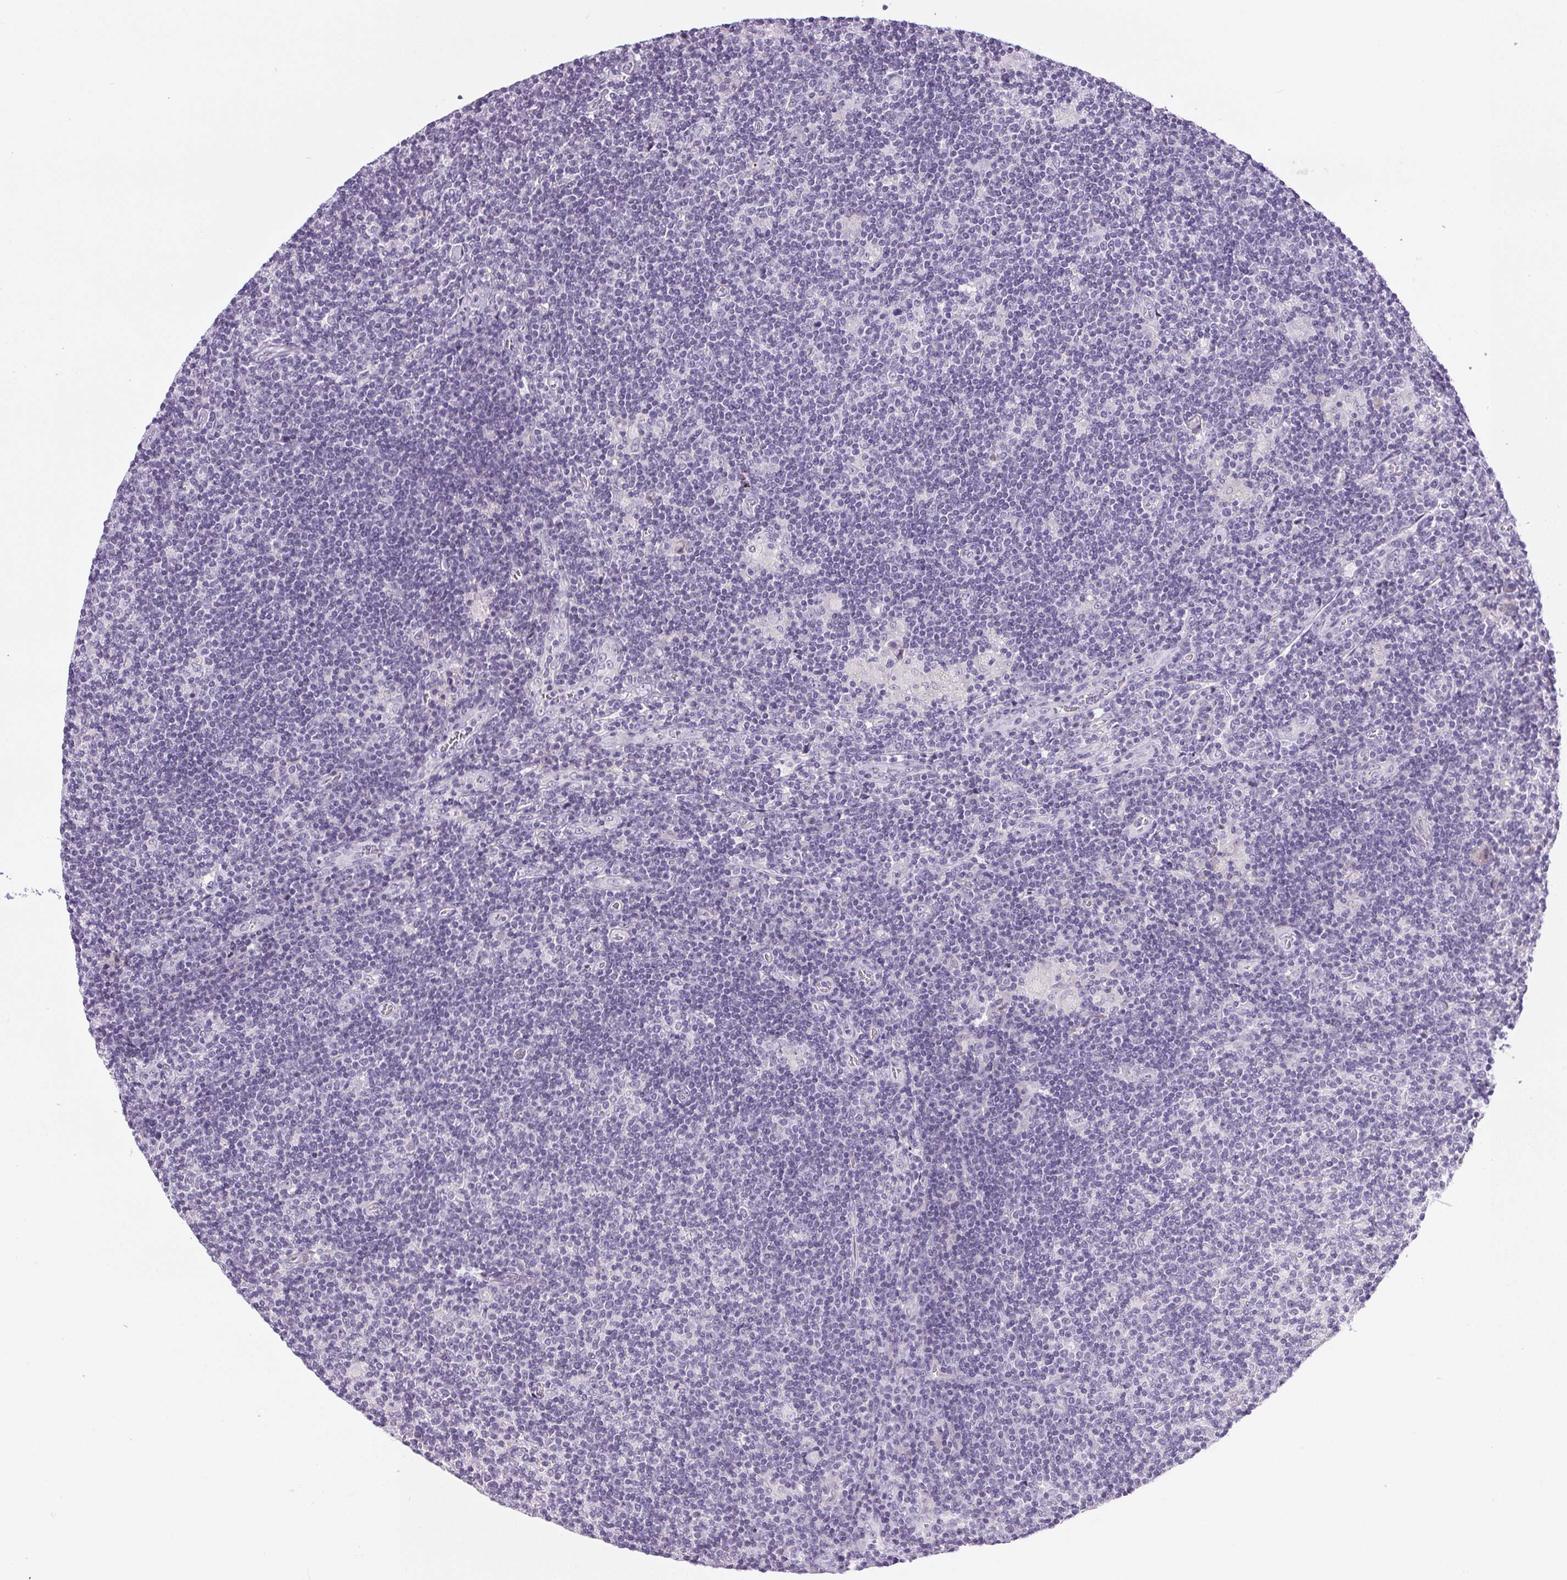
{"staining": {"intensity": "negative", "quantity": "none", "location": "none"}, "tissue": "lymphoma", "cell_type": "Tumor cells", "image_type": "cancer", "snomed": [{"axis": "morphology", "description": "Hodgkin's disease, NOS"}, {"axis": "topography", "description": "Lymph node"}], "caption": "Histopathology image shows no significant protein positivity in tumor cells of lymphoma.", "gene": "GSDMC", "patient": {"sex": "male", "age": 40}}